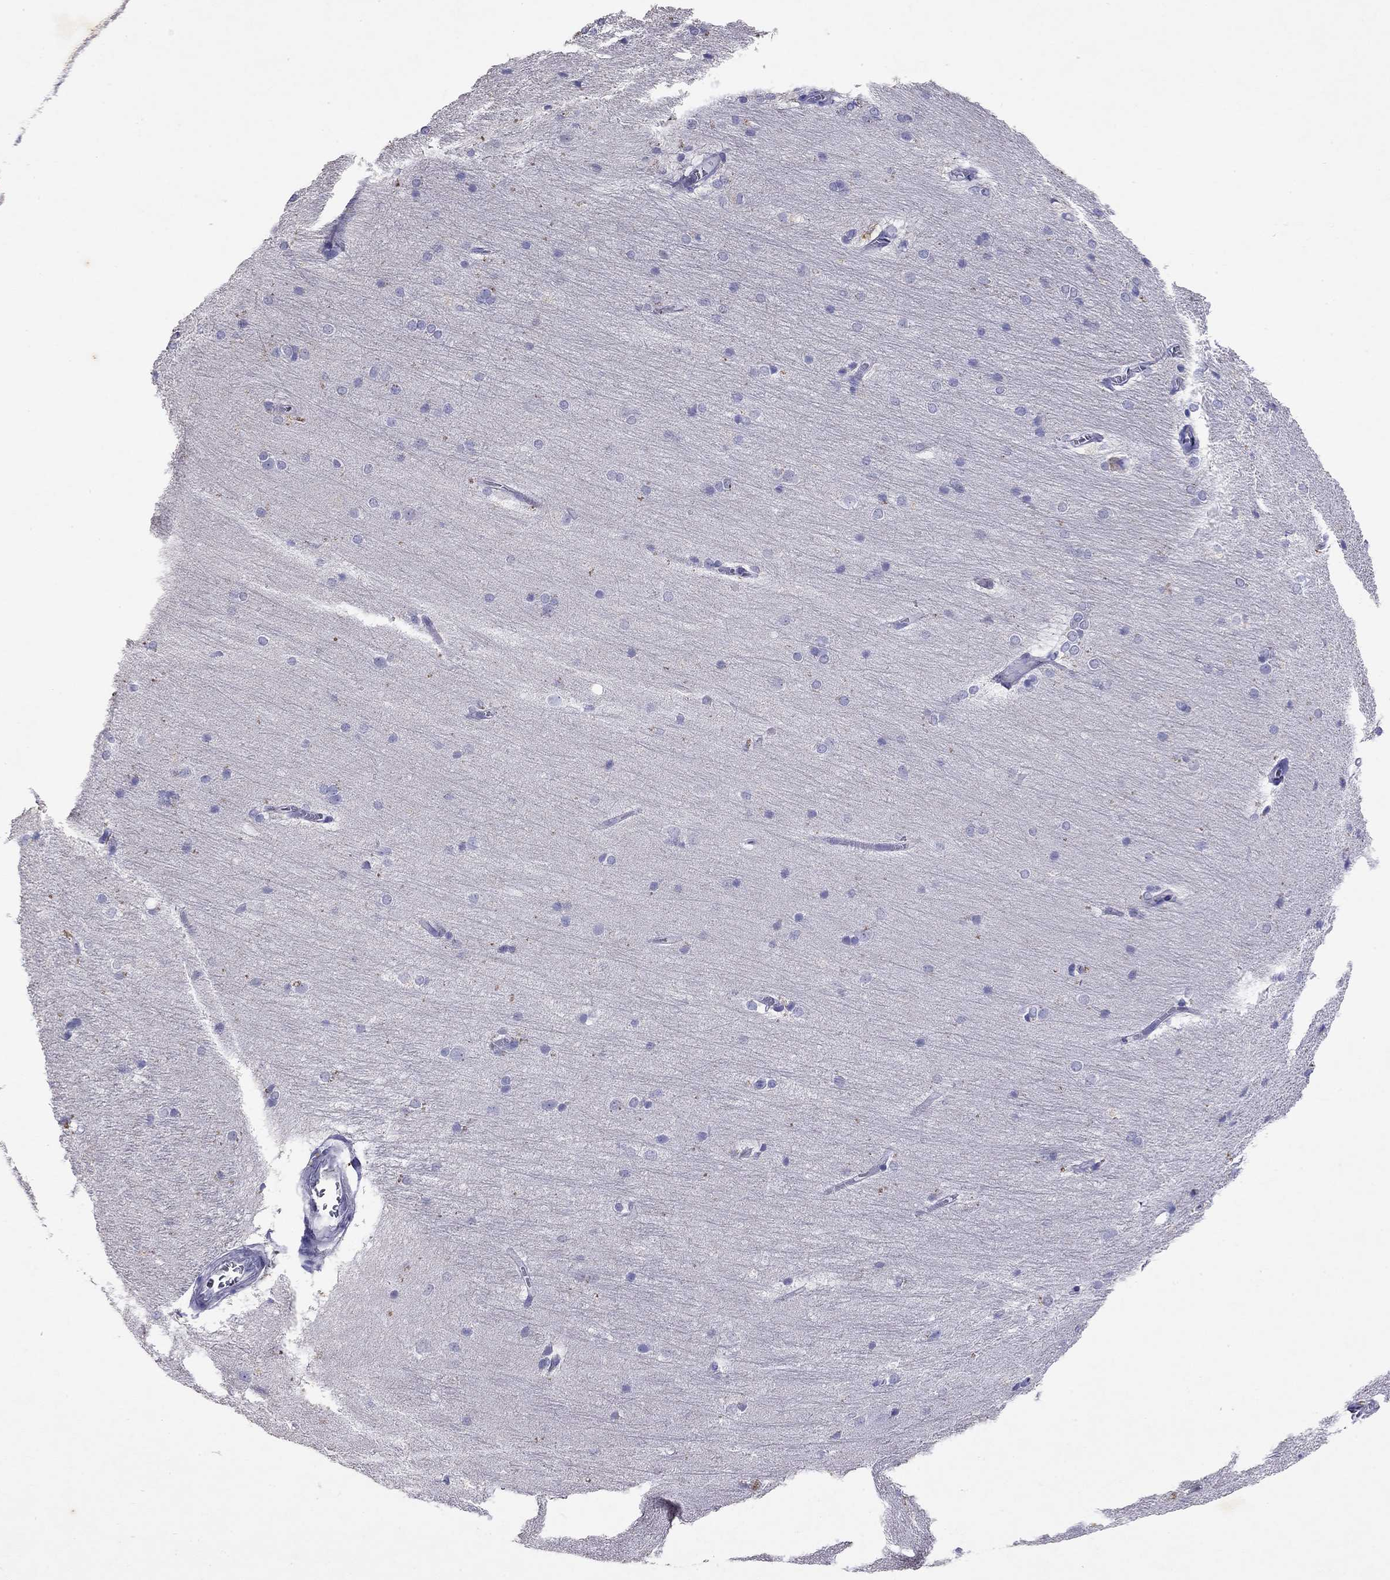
{"staining": {"intensity": "negative", "quantity": "none", "location": "none"}, "tissue": "hippocampus", "cell_type": "Glial cells", "image_type": "normal", "snomed": [{"axis": "morphology", "description": "Normal tissue, NOS"}, {"axis": "topography", "description": "Cerebral cortex"}, {"axis": "topography", "description": "Hippocampus"}], "caption": "The image reveals no significant positivity in glial cells of hippocampus. Nuclei are stained in blue.", "gene": "ARMC12", "patient": {"sex": "female", "age": 19}}